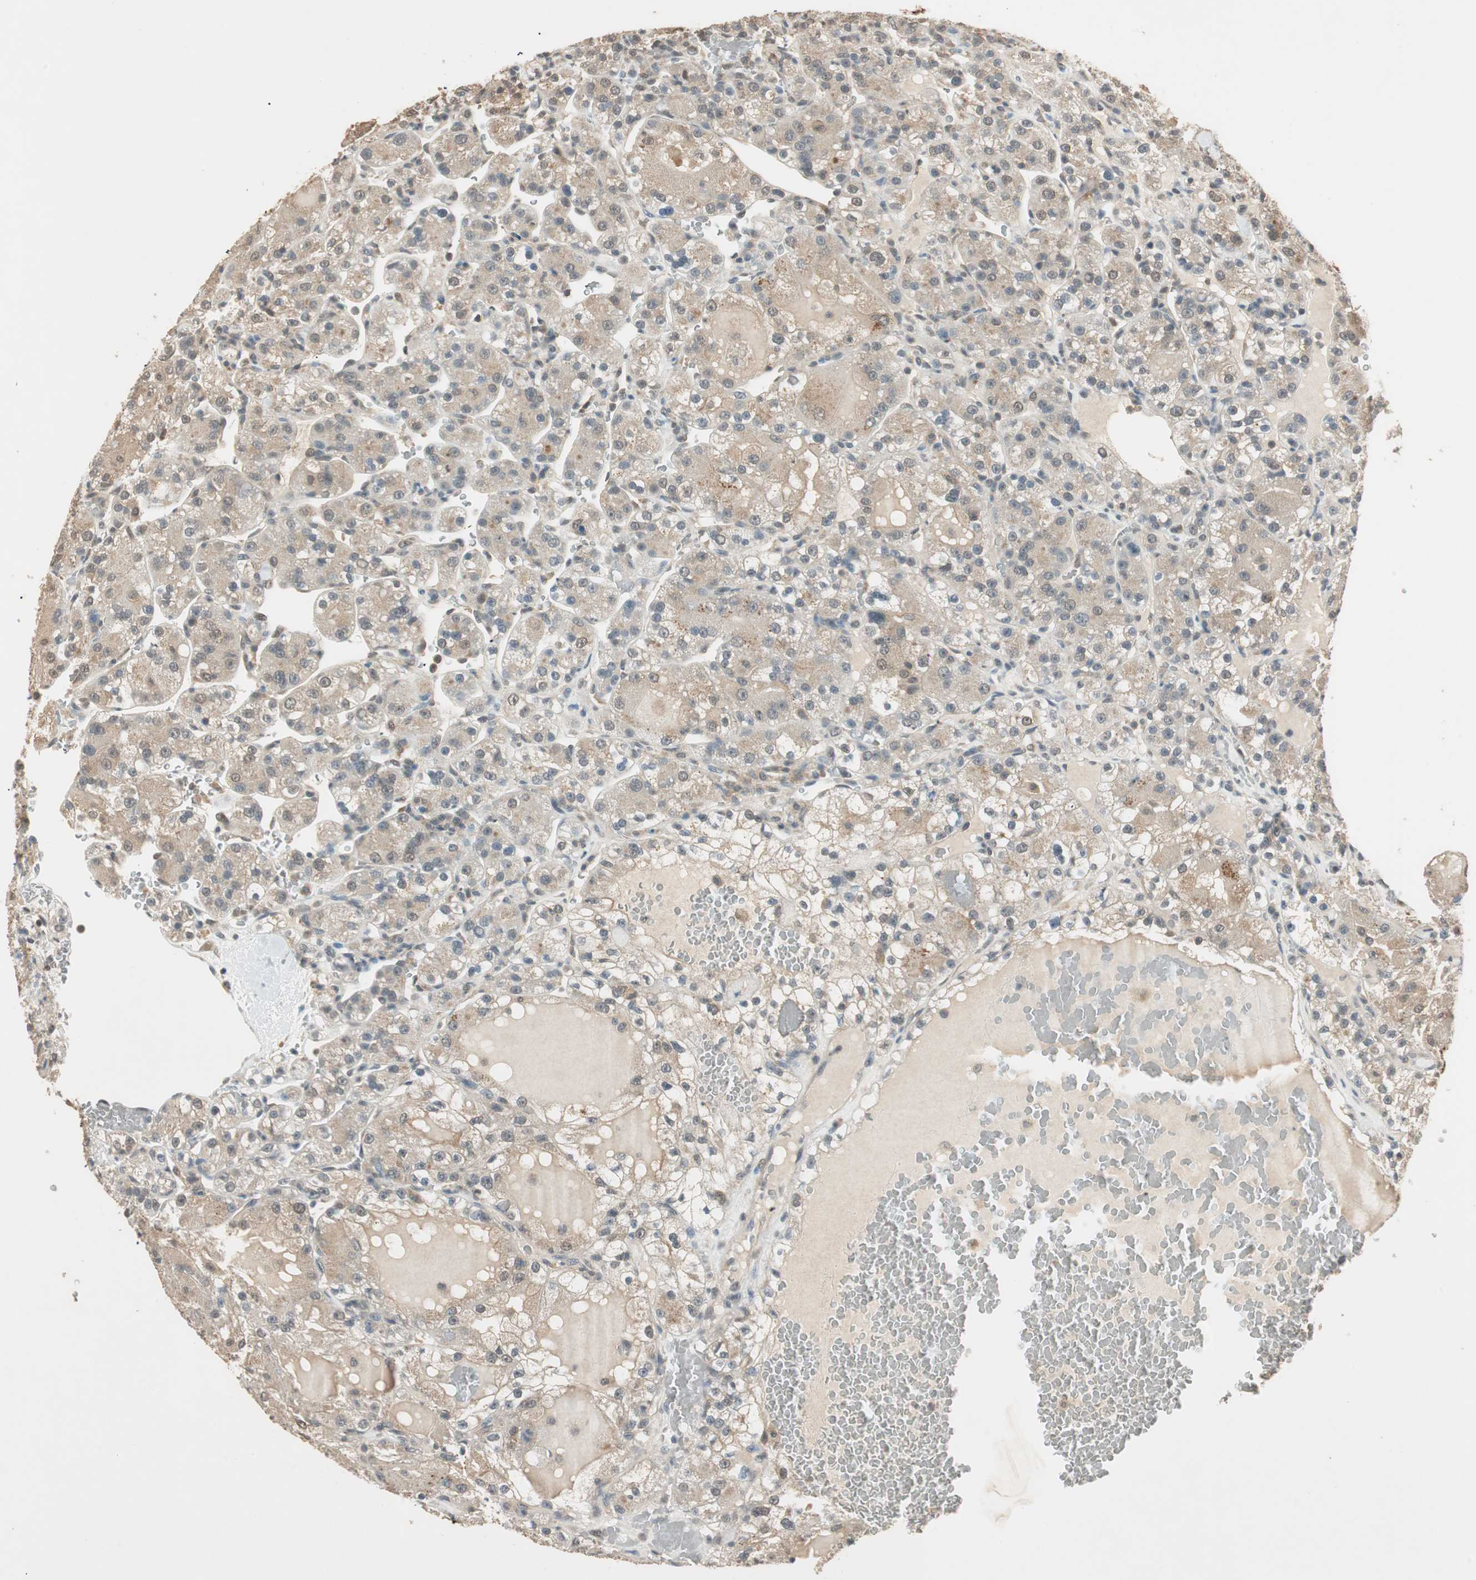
{"staining": {"intensity": "weak", "quantity": "25%-75%", "location": "cytoplasmic/membranous"}, "tissue": "renal cancer", "cell_type": "Tumor cells", "image_type": "cancer", "snomed": [{"axis": "morphology", "description": "Normal tissue, NOS"}, {"axis": "morphology", "description": "Adenocarcinoma, NOS"}, {"axis": "topography", "description": "Kidney"}], "caption": "Immunohistochemical staining of human adenocarcinoma (renal) exhibits low levels of weak cytoplasmic/membranous positivity in about 25%-75% of tumor cells. The staining was performed using DAB (3,3'-diaminobenzidine) to visualize the protein expression in brown, while the nuclei were stained in blue with hematoxylin (Magnification: 20x).", "gene": "USP5", "patient": {"sex": "male", "age": 61}}